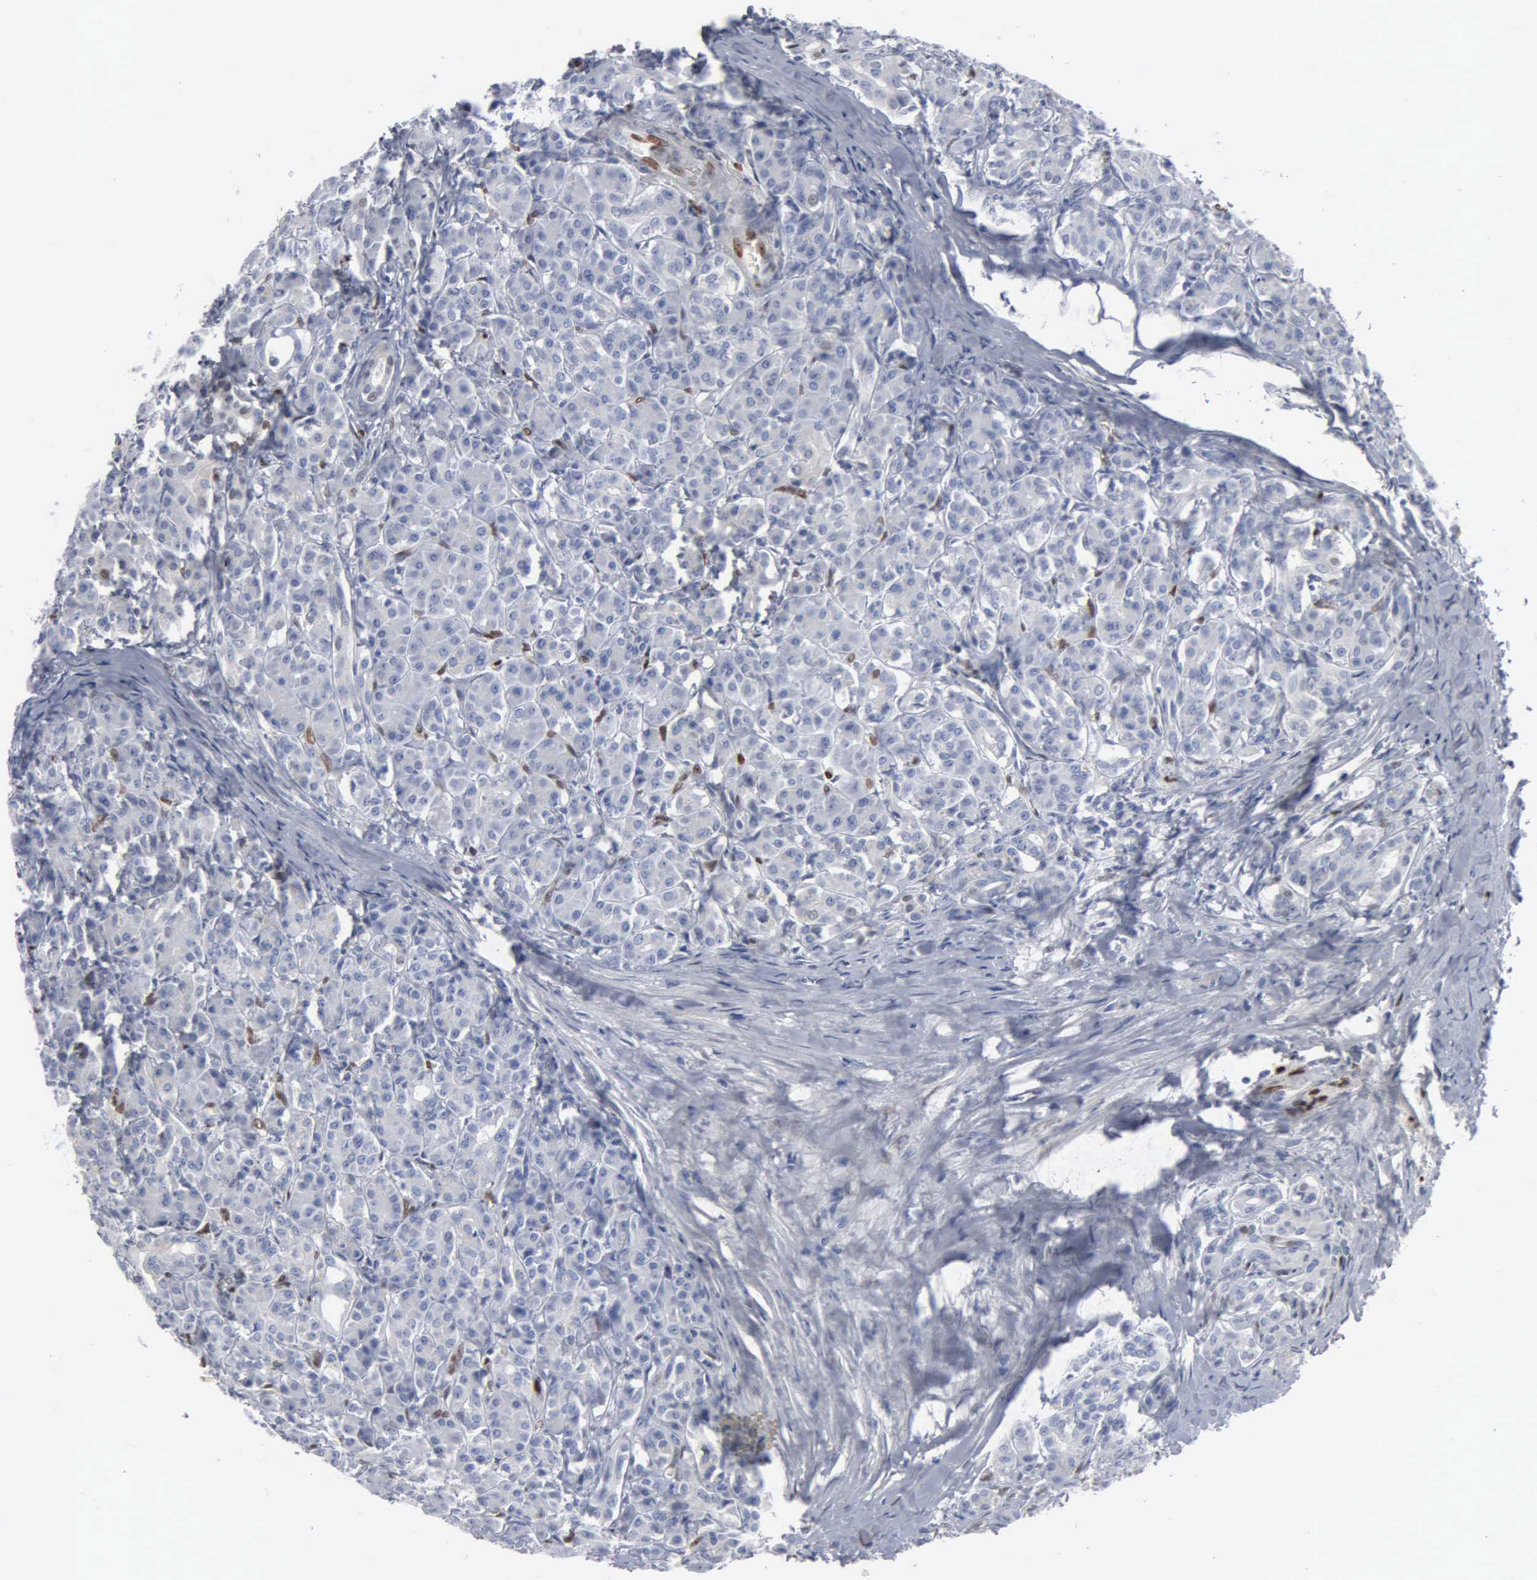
{"staining": {"intensity": "negative", "quantity": "none", "location": "none"}, "tissue": "pancreas", "cell_type": "Exocrine glandular cells", "image_type": "normal", "snomed": [{"axis": "morphology", "description": "Normal tissue, NOS"}, {"axis": "topography", "description": "Lymph node"}, {"axis": "topography", "description": "Pancreas"}], "caption": "Immunohistochemistry of unremarkable human pancreas shows no expression in exocrine glandular cells.", "gene": "FGF2", "patient": {"sex": "male", "age": 59}}